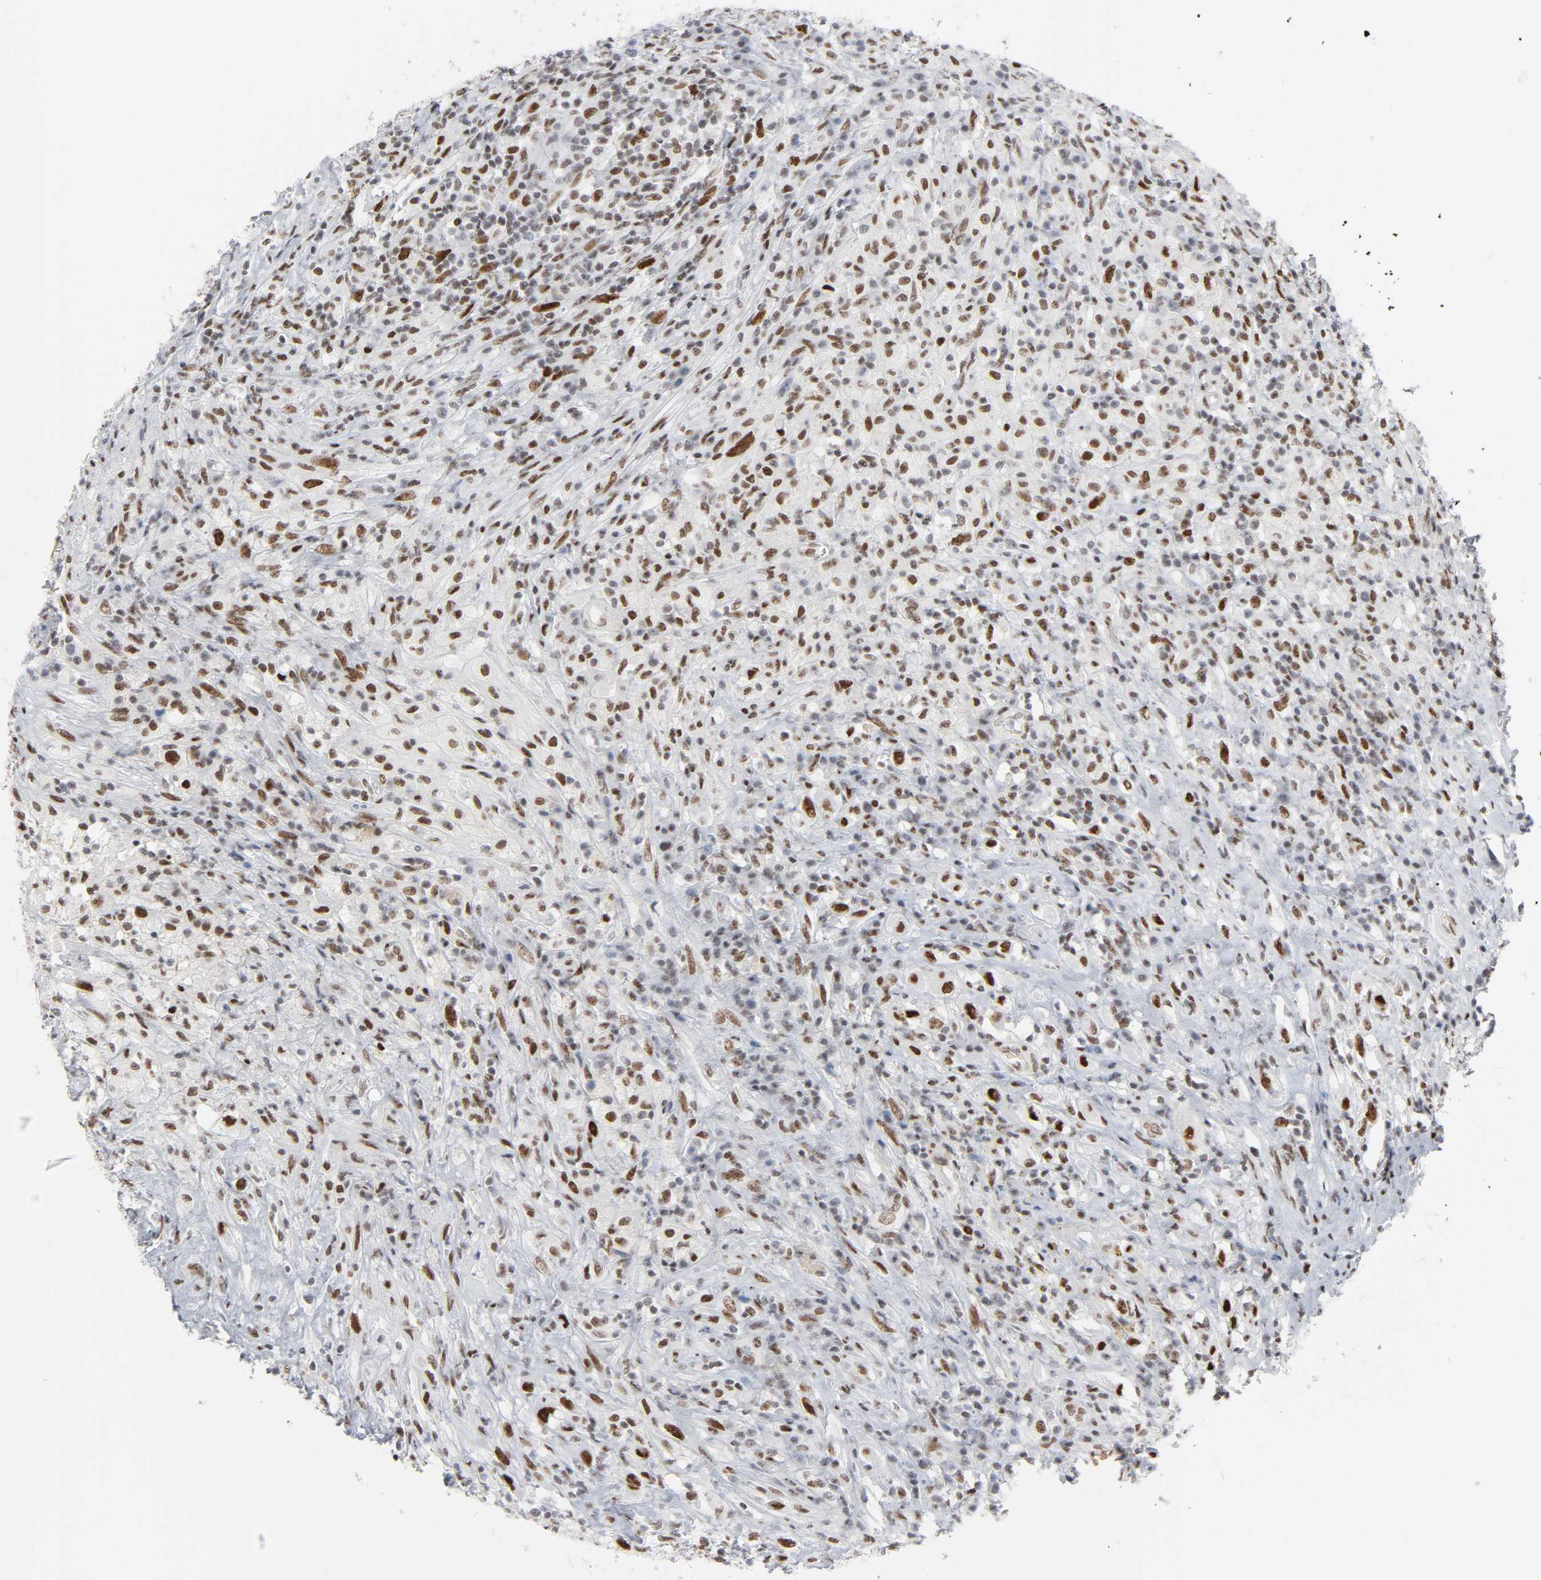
{"staining": {"intensity": "moderate", "quantity": ">75%", "location": "nuclear"}, "tissue": "testis cancer", "cell_type": "Tumor cells", "image_type": "cancer", "snomed": [{"axis": "morphology", "description": "Necrosis, NOS"}, {"axis": "morphology", "description": "Carcinoma, Embryonal, NOS"}, {"axis": "topography", "description": "Testis"}], "caption": "Moderate nuclear positivity is present in approximately >75% of tumor cells in testis embryonal carcinoma. Nuclei are stained in blue.", "gene": "HSF1", "patient": {"sex": "male", "age": 19}}